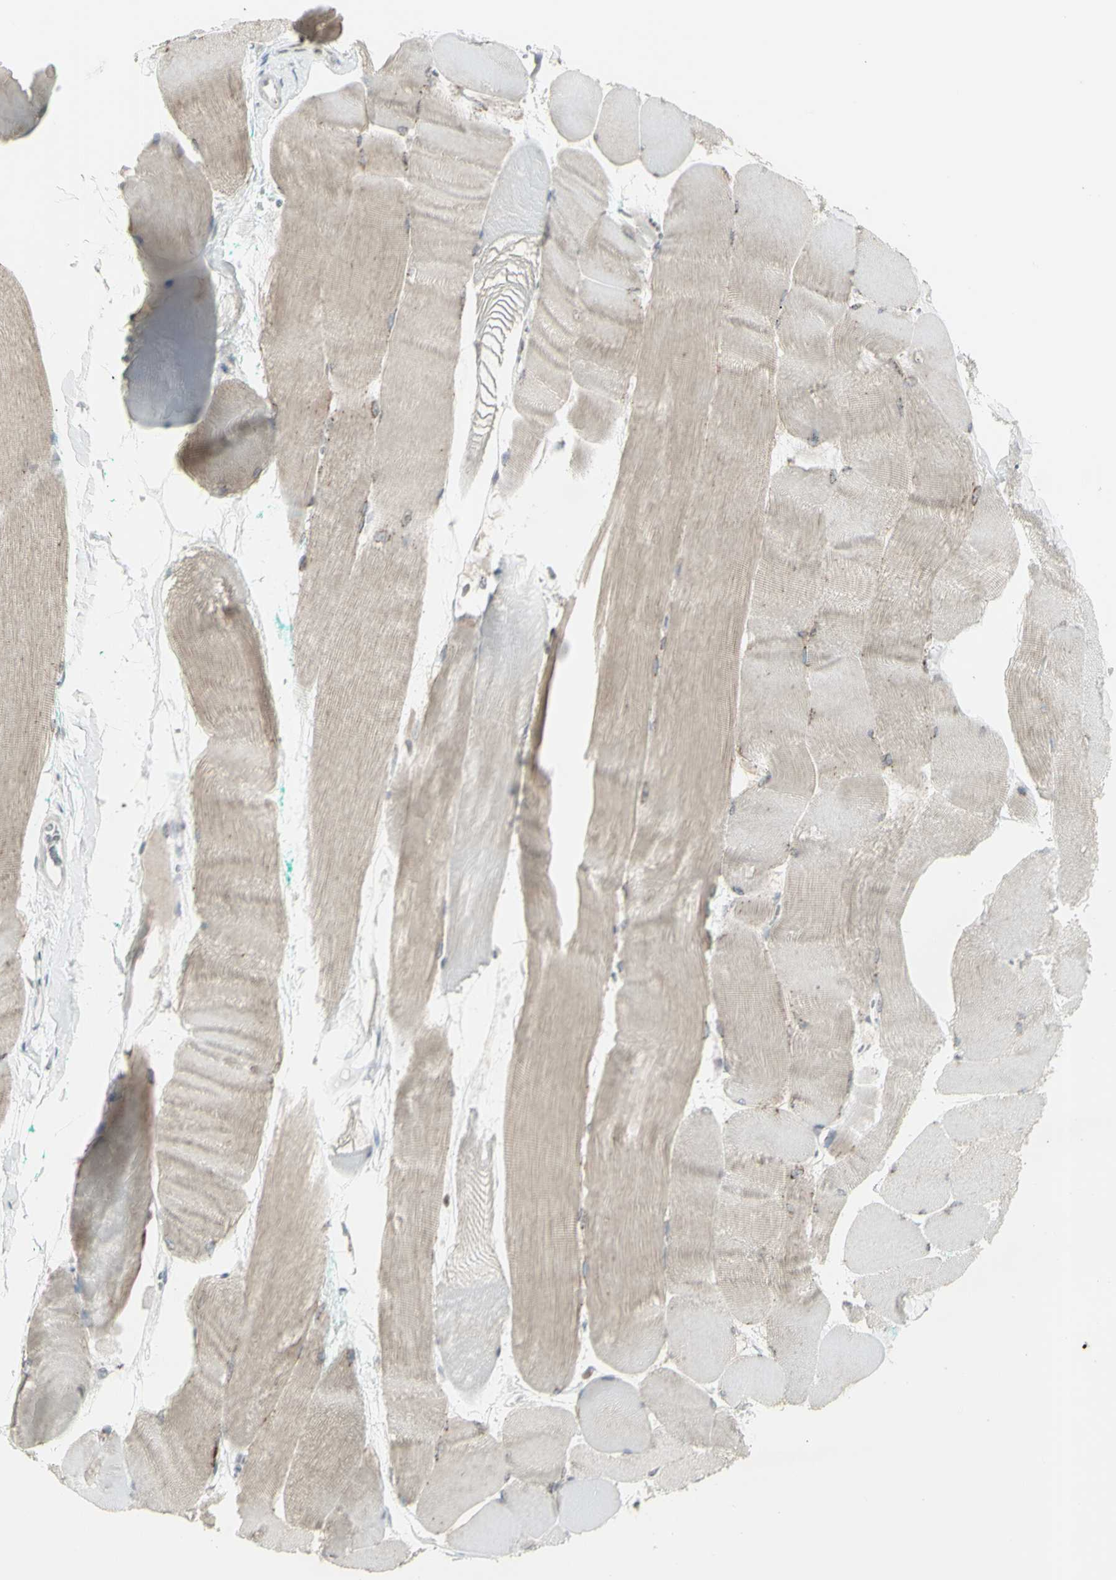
{"staining": {"intensity": "weak", "quantity": "25%-75%", "location": "cytoplasmic/membranous"}, "tissue": "skeletal muscle", "cell_type": "Myocytes", "image_type": "normal", "snomed": [{"axis": "morphology", "description": "Normal tissue, NOS"}, {"axis": "morphology", "description": "Squamous cell carcinoma, NOS"}, {"axis": "topography", "description": "Skeletal muscle"}], "caption": "Myocytes demonstrate weak cytoplasmic/membranous staining in about 25%-75% of cells in unremarkable skeletal muscle. (IHC, brightfield microscopy, high magnification).", "gene": "MUC5AC", "patient": {"sex": "male", "age": 51}}